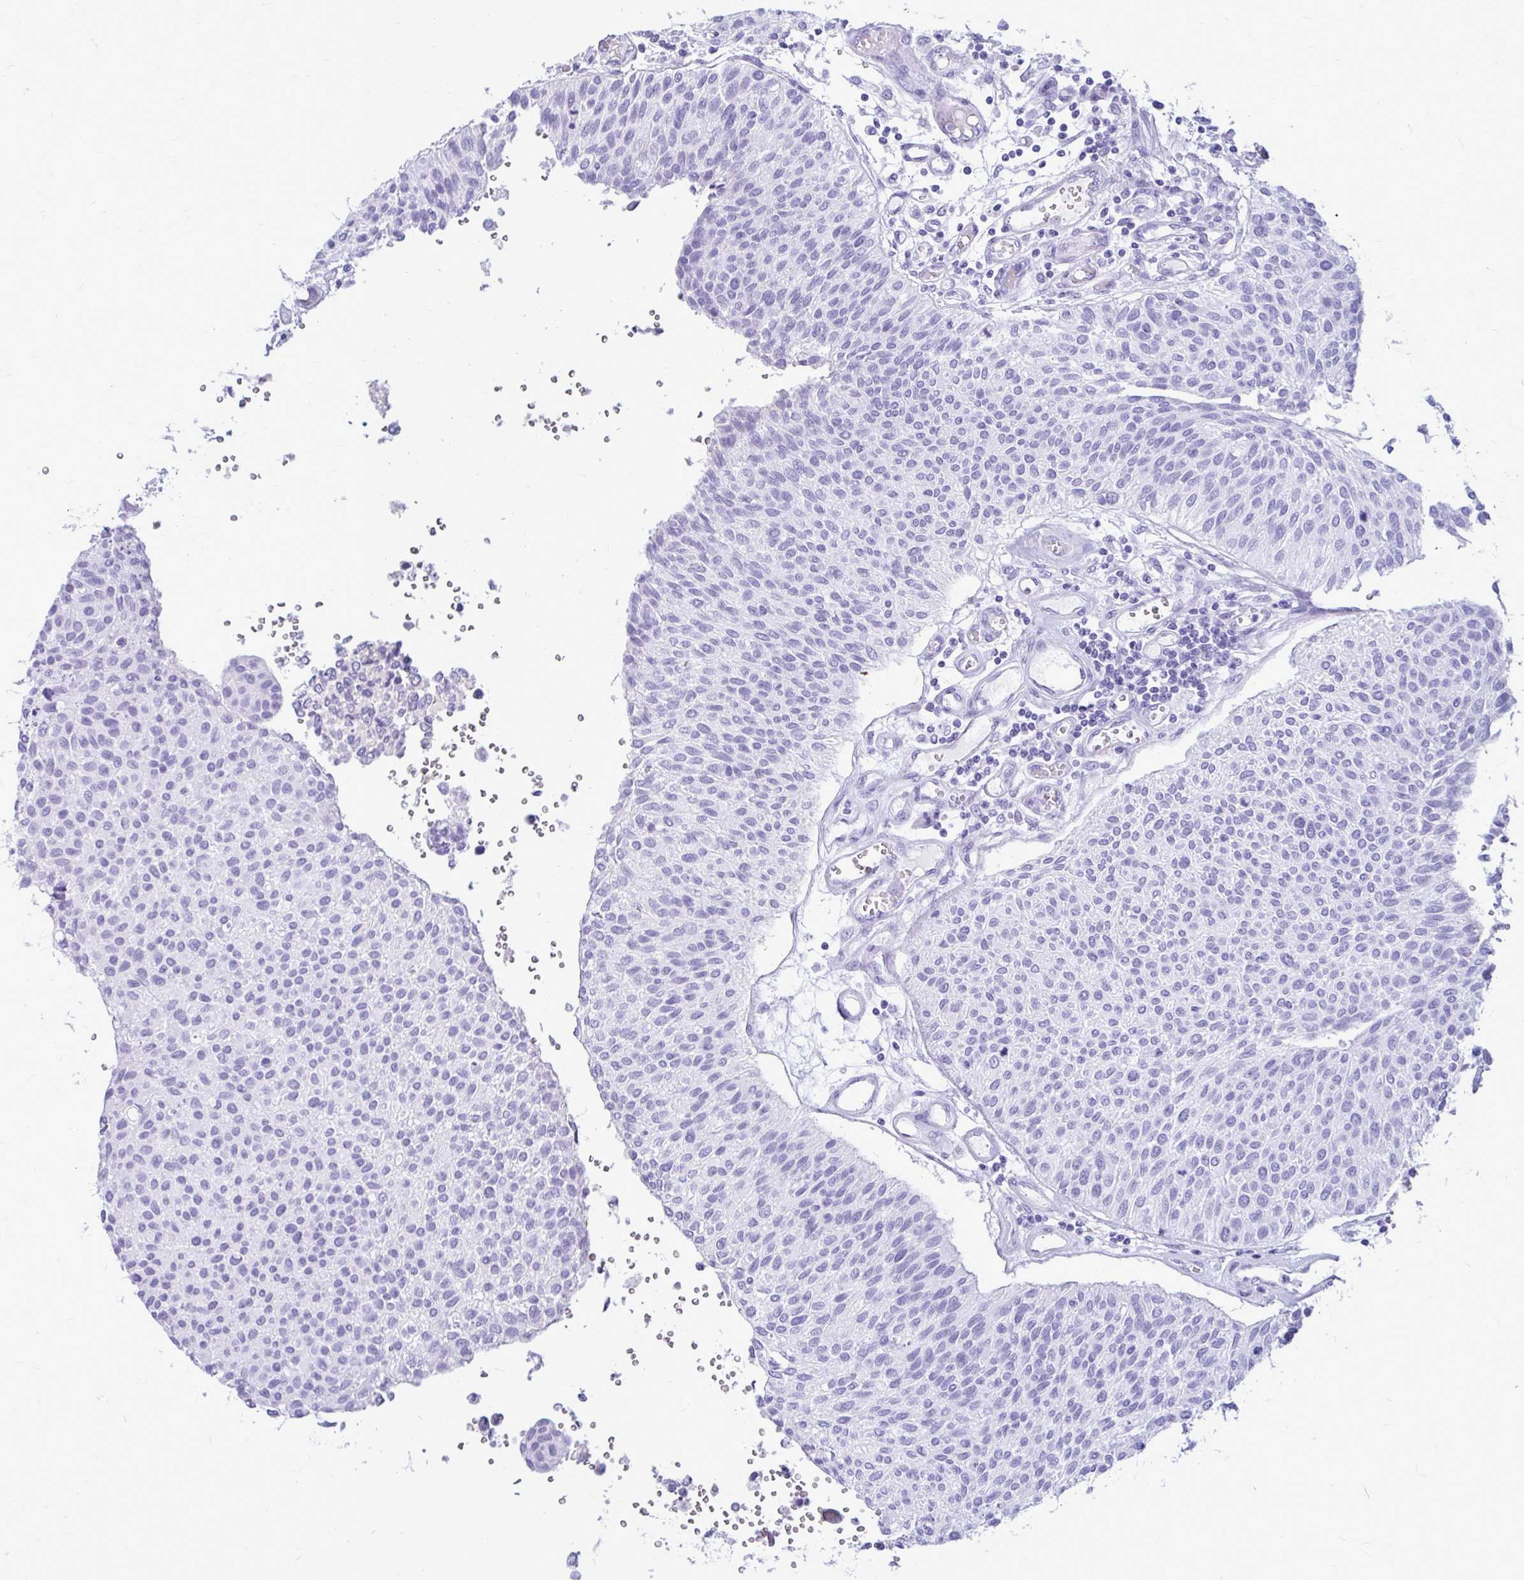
{"staining": {"intensity": "negative", "quantity": "none", "location": "none"}, "tissue": "urothelial cancer", "cell_type": "Tumor cells", "image_type": "cancer", "snomed": [{"axis": "morphology", "description": "Urothelial carcinoma, NOS"}, {"axis": "topography", "description": "Urinary bladder"}], "caption": "Tumor cells show no significant protein positivity in urothelial cancer.", "gene": "OR10R2", "patient": {"sex": "male", "age": 55}}